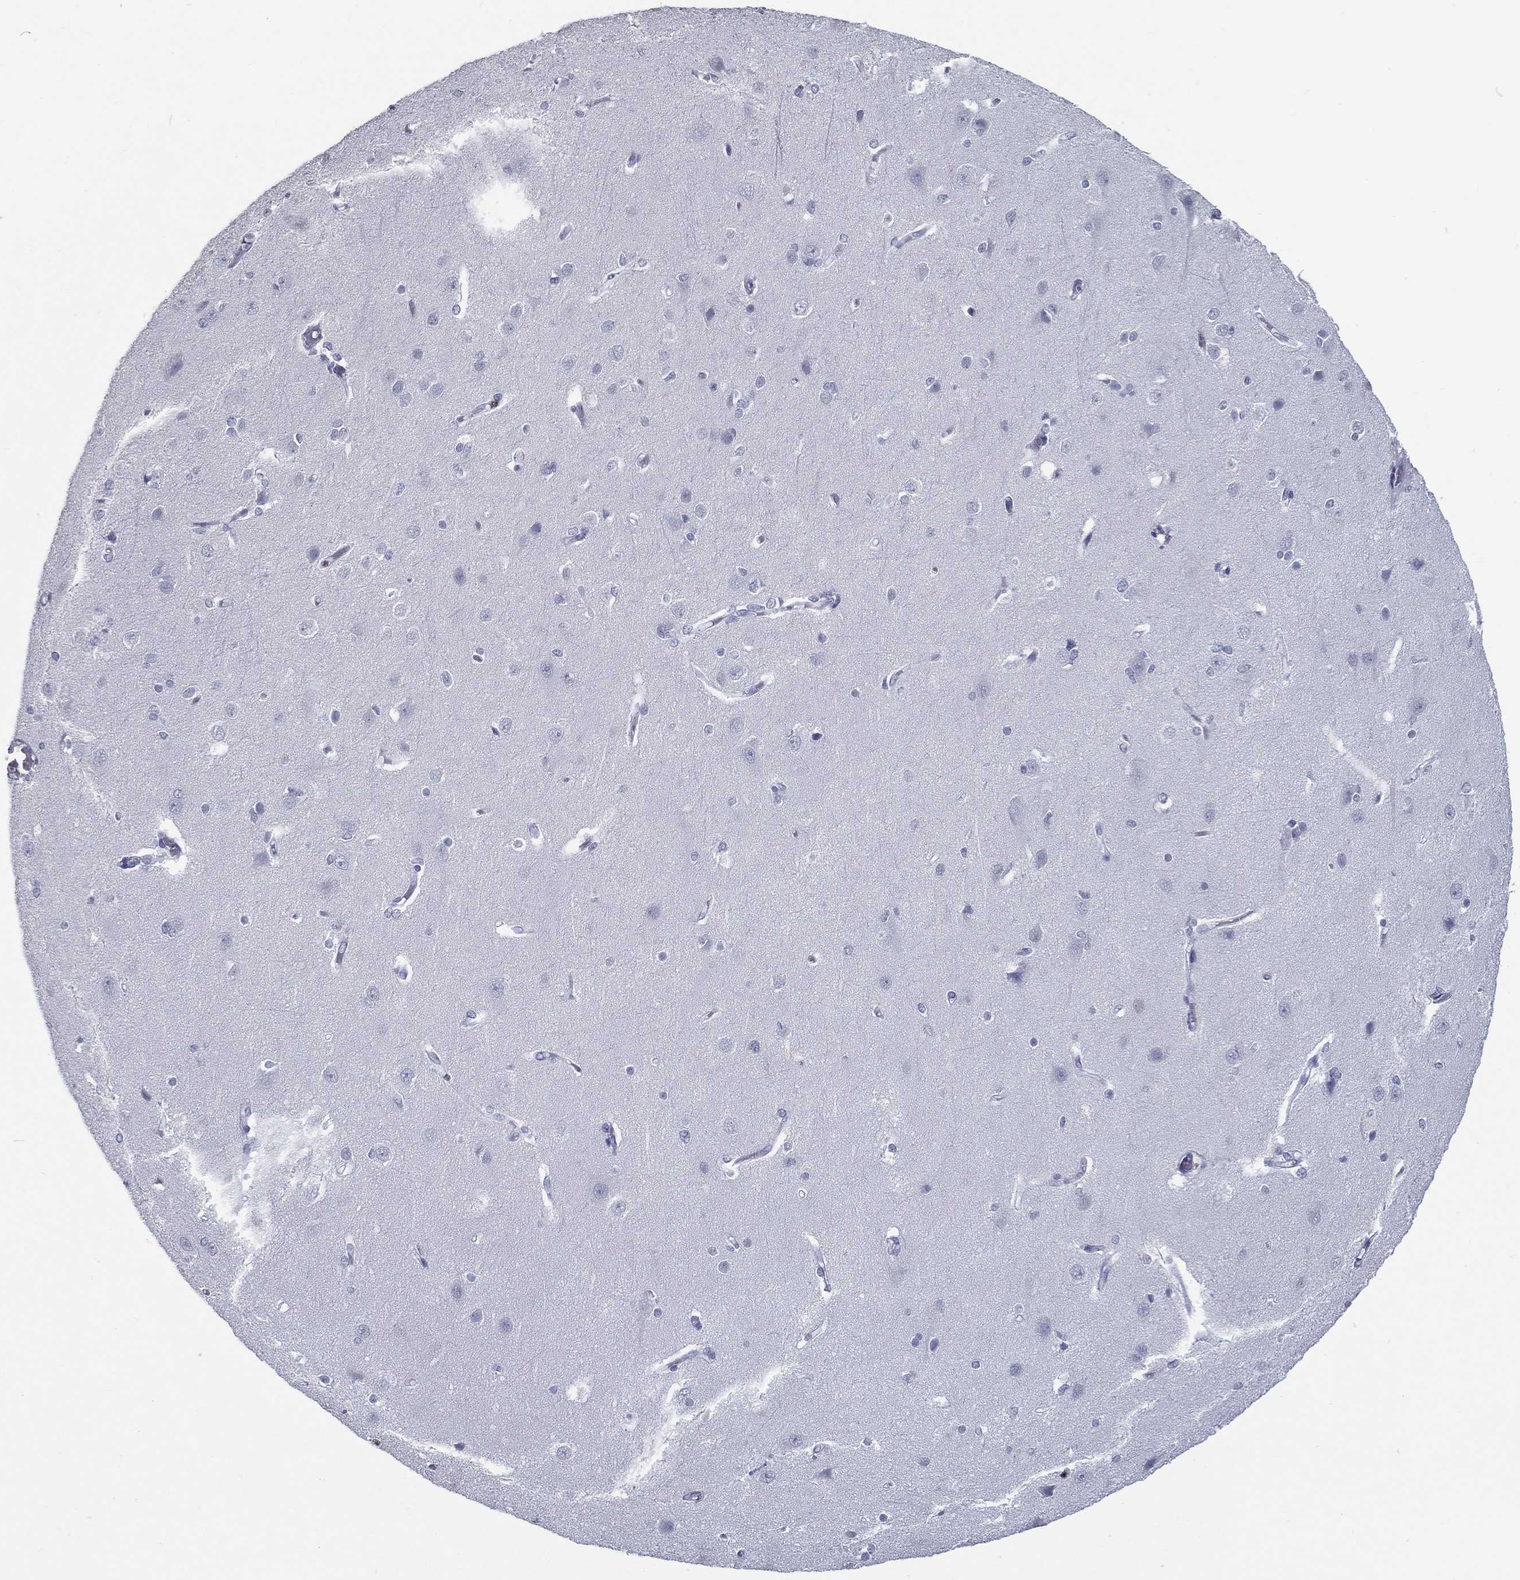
{"staining": {"intensity": "negative", "quantity": "none", "location": "none"}, "tissue": "cerebral cortex", "cell_type": "Endothelial cells", "image_type": "normal", "snomed": [{"axis": "morphology", "description": "Normal tissue, NOS"}, {"axis": "topography", "description": "Cerebral cortex"}], "caption": "A high-resolution micrograph shows immunohistochemistry staining of unremarkable cerebral cortex, which demonstrates no significant positivity in endothelial cells.", "gene": "PYHIN1", "patient": {"sex": "male", "age": 37}}